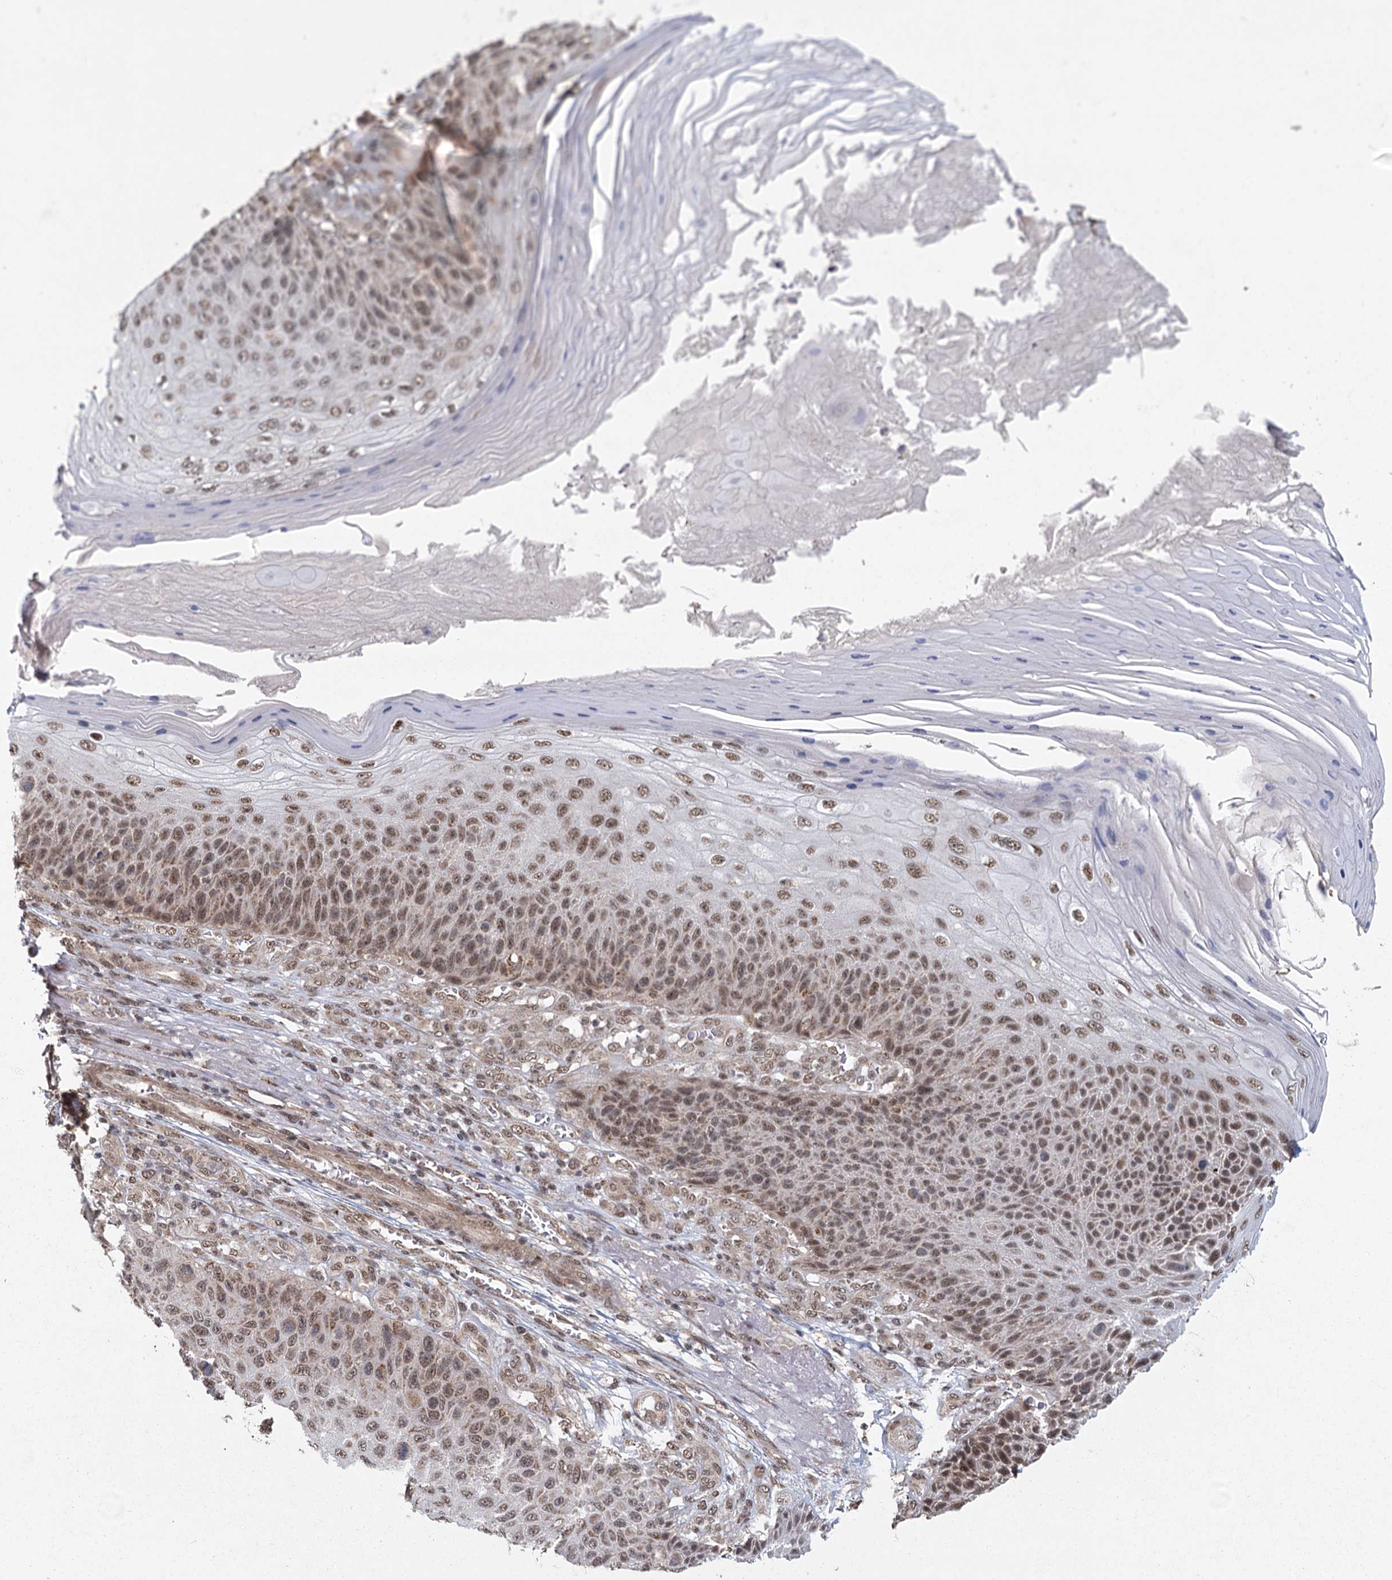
{"staining": {"intensity": "moderate", "quantity": ">75%", "location": "nuclear"}, "tissue": "skin cancer", "cell_type": "Tumor cells", "image_type": "cancer", "snomed": [{"axis": "morphology", "description": "Squamous cell carcinoma, NOS"}, {"axis": "topography", "description": "Skin"}], "caption": "Human squamous cell carcinoma (skin) stained for a protein (brown) exhibits moderate nuclear positive positivity in about >75% of tumor cells.", "gene": "ZCCHC24", "patient": {"sex": "female", "age": 88}}